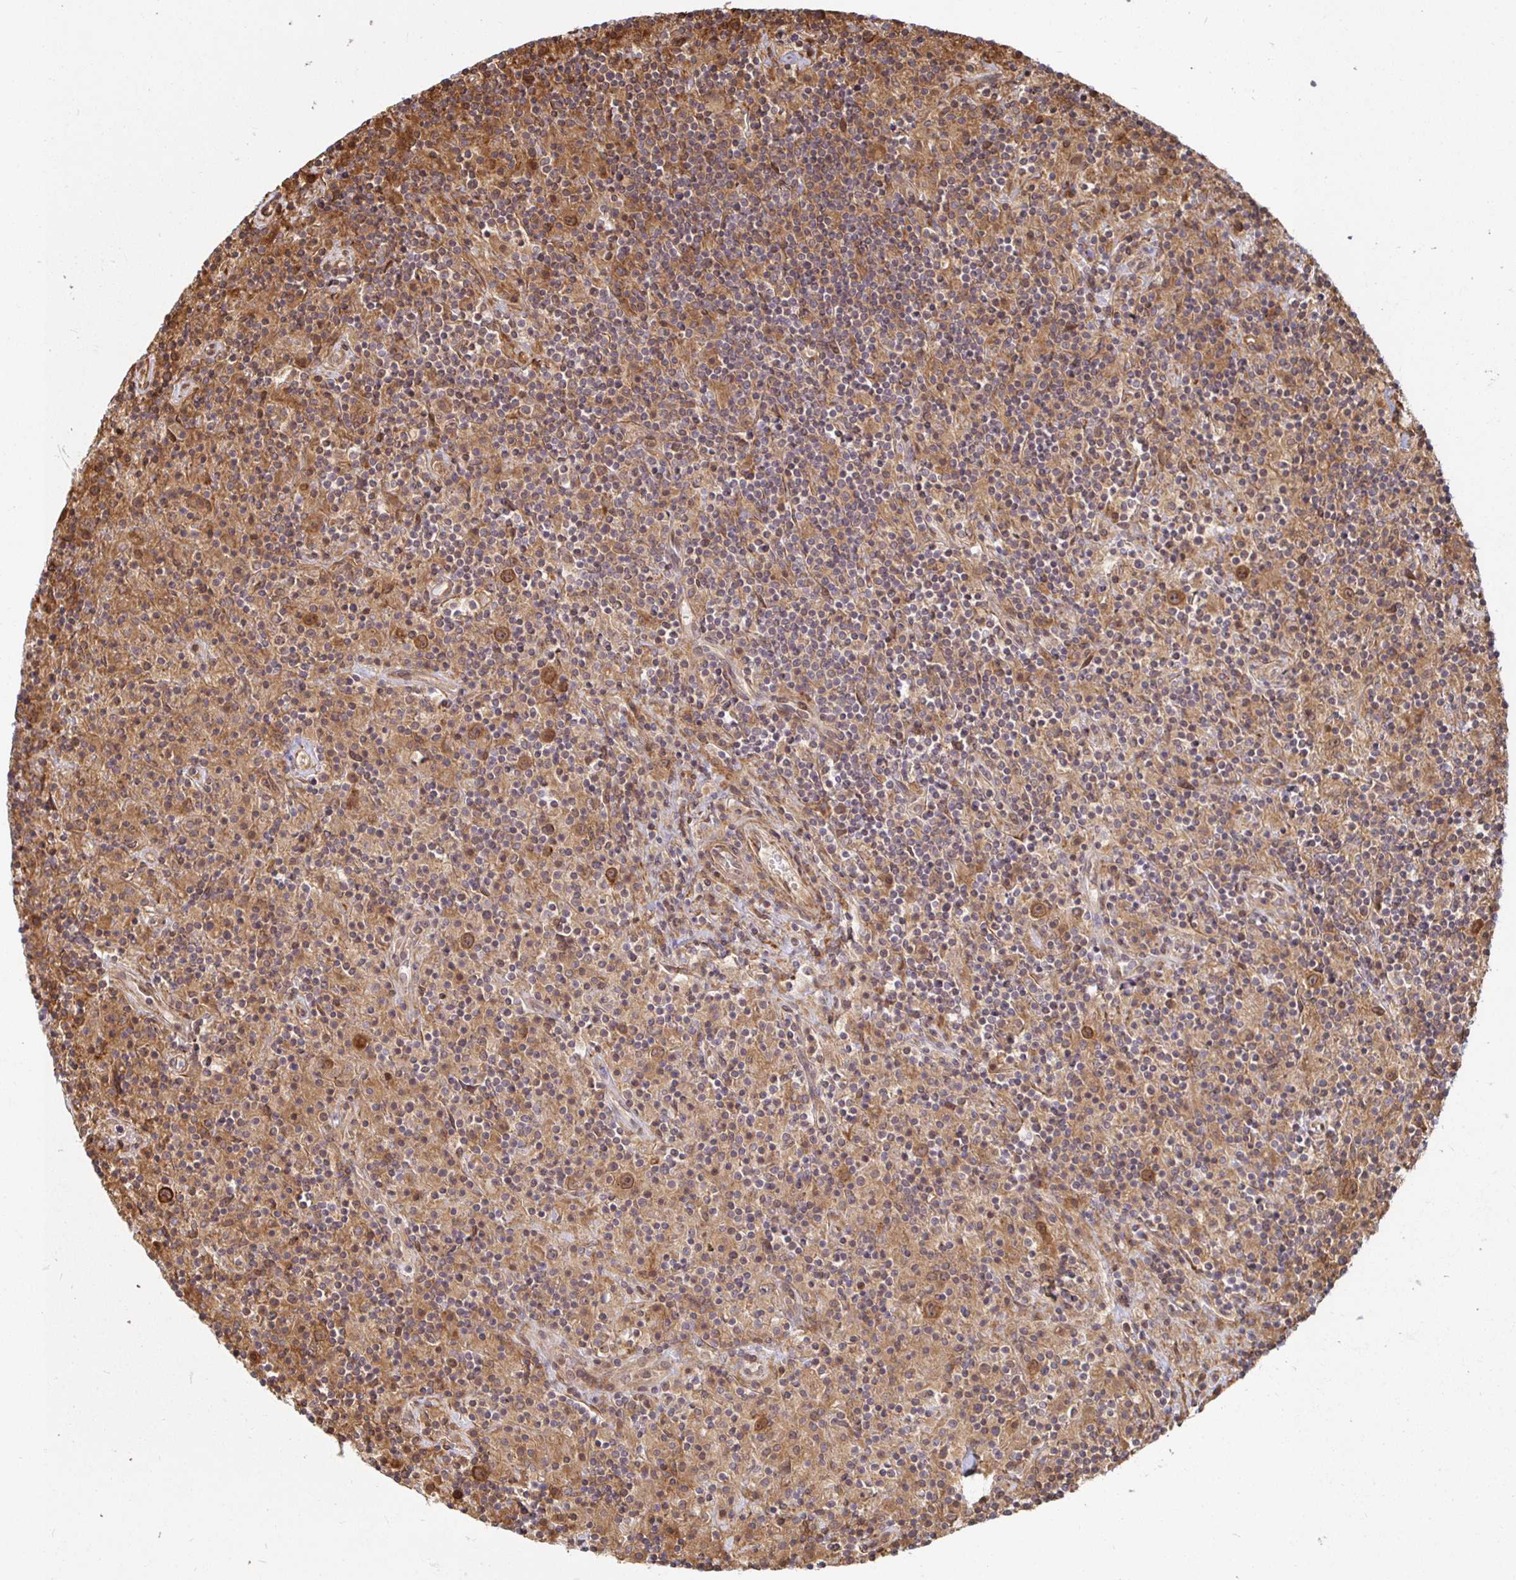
{"staining": {"intensity": "moderate", "quantity": ">75%", "location": "cytoplasmic/membranous"}, "tissue": "lymphoma", "cell_type": "Tumor cells", "image_type": "cancer", "snomed": [{"axis": "morphology", "description": "Hodgkin's disease, NOS"}, {"axis": "topography", "description": "Lymph node"}], "caption": "Human lymphoma stained for a protein (brown) exhibits moderate cytoplasmic/membranous positive expression in about >75% of tumor cells.", "gene": "STRAP", "patient": {"sex": "male", "age": 70}}